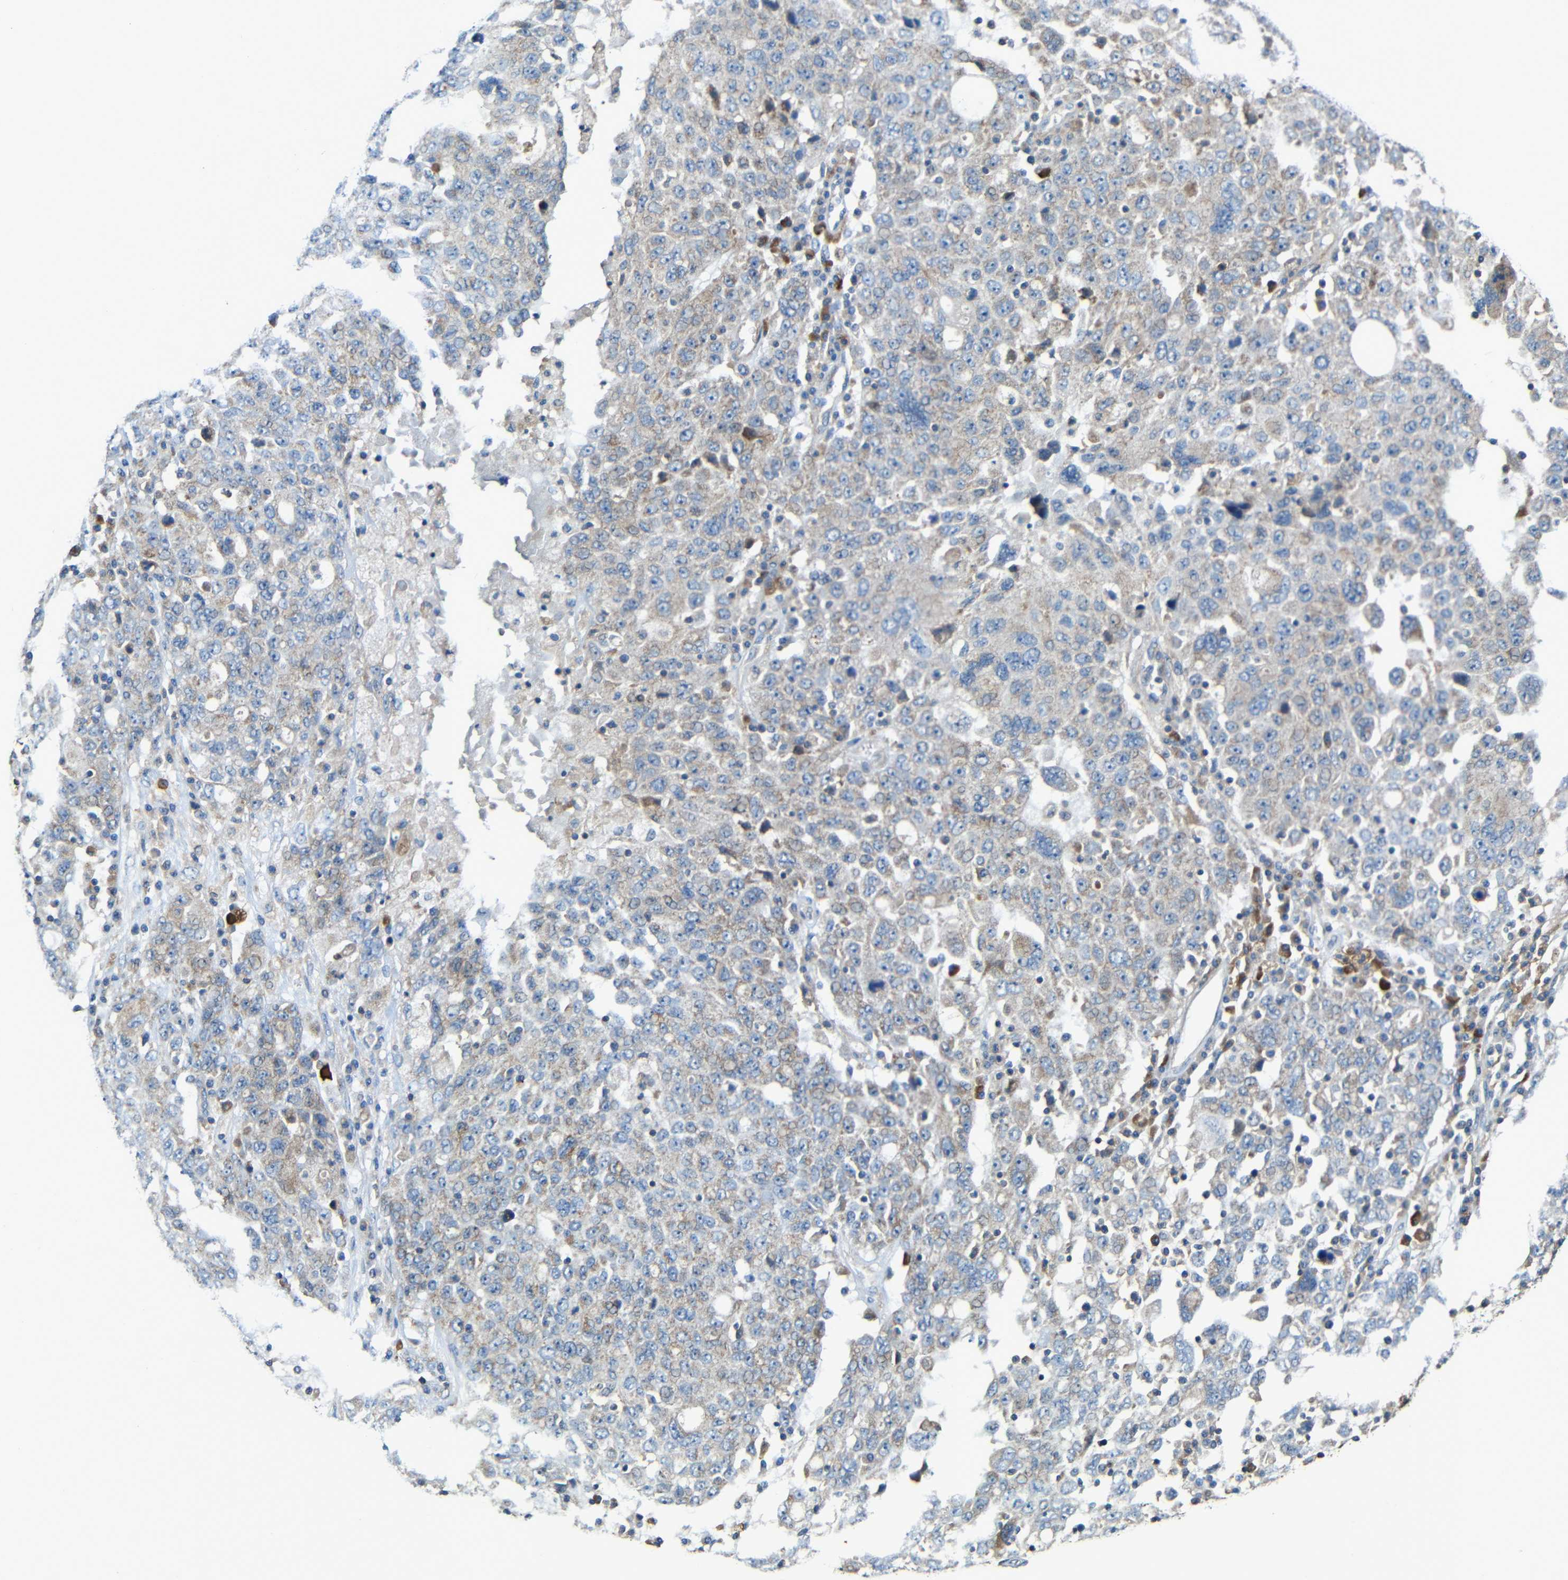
{"staining": {"intensity": "negative", "quantity": "none", "location": "none"}, "tissue": "ovarian cancer", "cell_type": "Tumor cells", "image_type": "cancer", "snomed": [{"axis": "morphology", "description": "Carcinoma, endometroid"}, {"axis": "topography", "description": "Ovary"}], "caption": "Tumor cells are negative for protein expression in human ovarian cancer (endometroid carcinoma).", "gene": "RHOT2", "patient": {"sex": "female", "age": 62}}